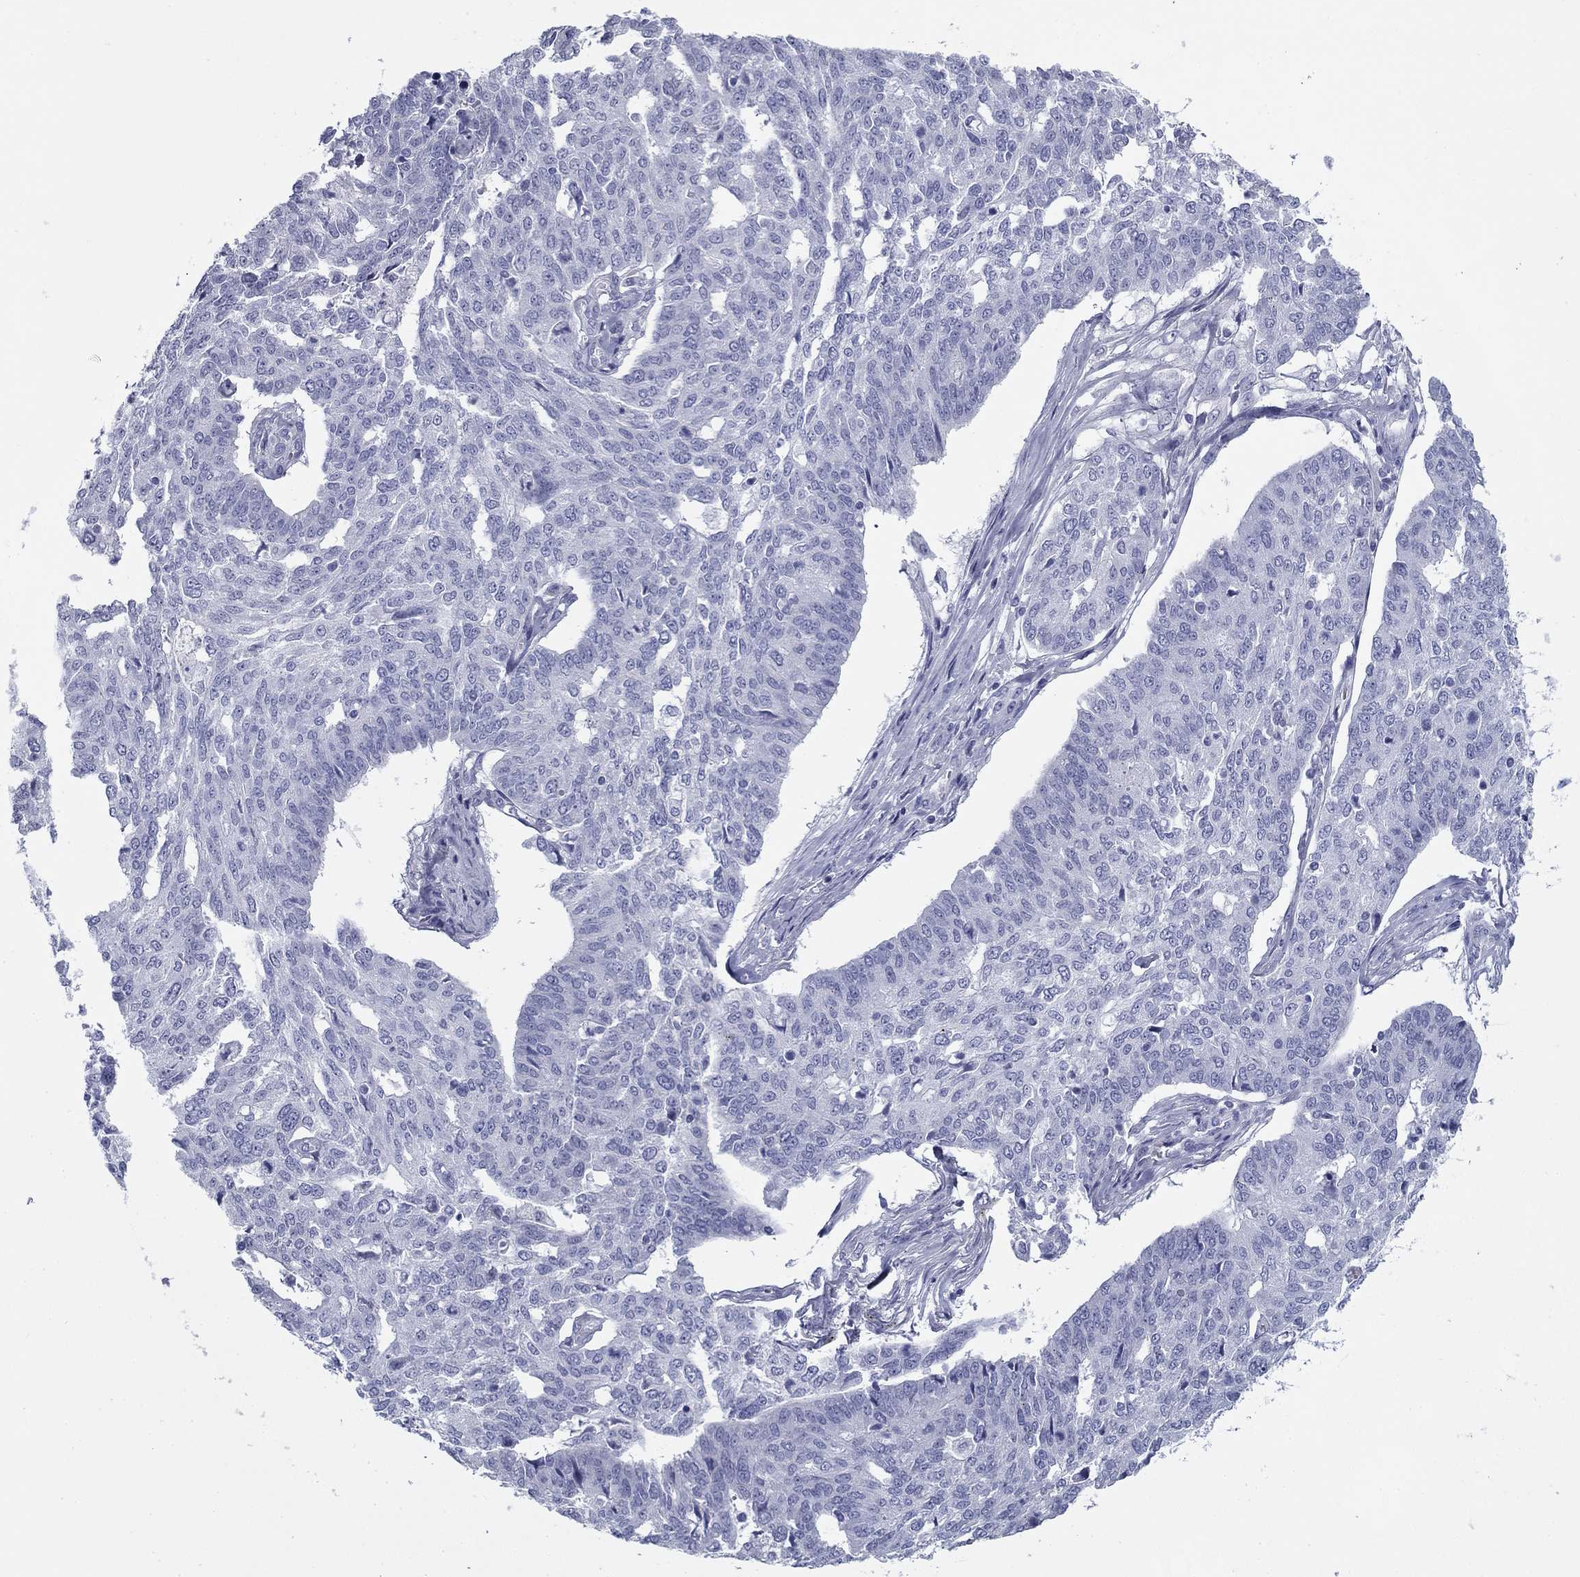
{"staining": {"intensity": "negative", "quantity": "none", "location": "none"}, "tissue": "ovarian cancer", "cell_type": "Tumor cells", "image_type": "cancer", "snomed": [{"axis": "morphology", "description": "Cystadenocarcinoma, serous, NOS"}, {"axis": "topography", "description": "Ovary"}], "caption": "Immunohistochemical staining of ovarian serous cystadenocarcinoma exhibits no significant expression in tumor cells. (DAB IHC with hematoxylin counter stain).", "gene": "ZP2", "patient": {"sex": "female", "age": 67}}